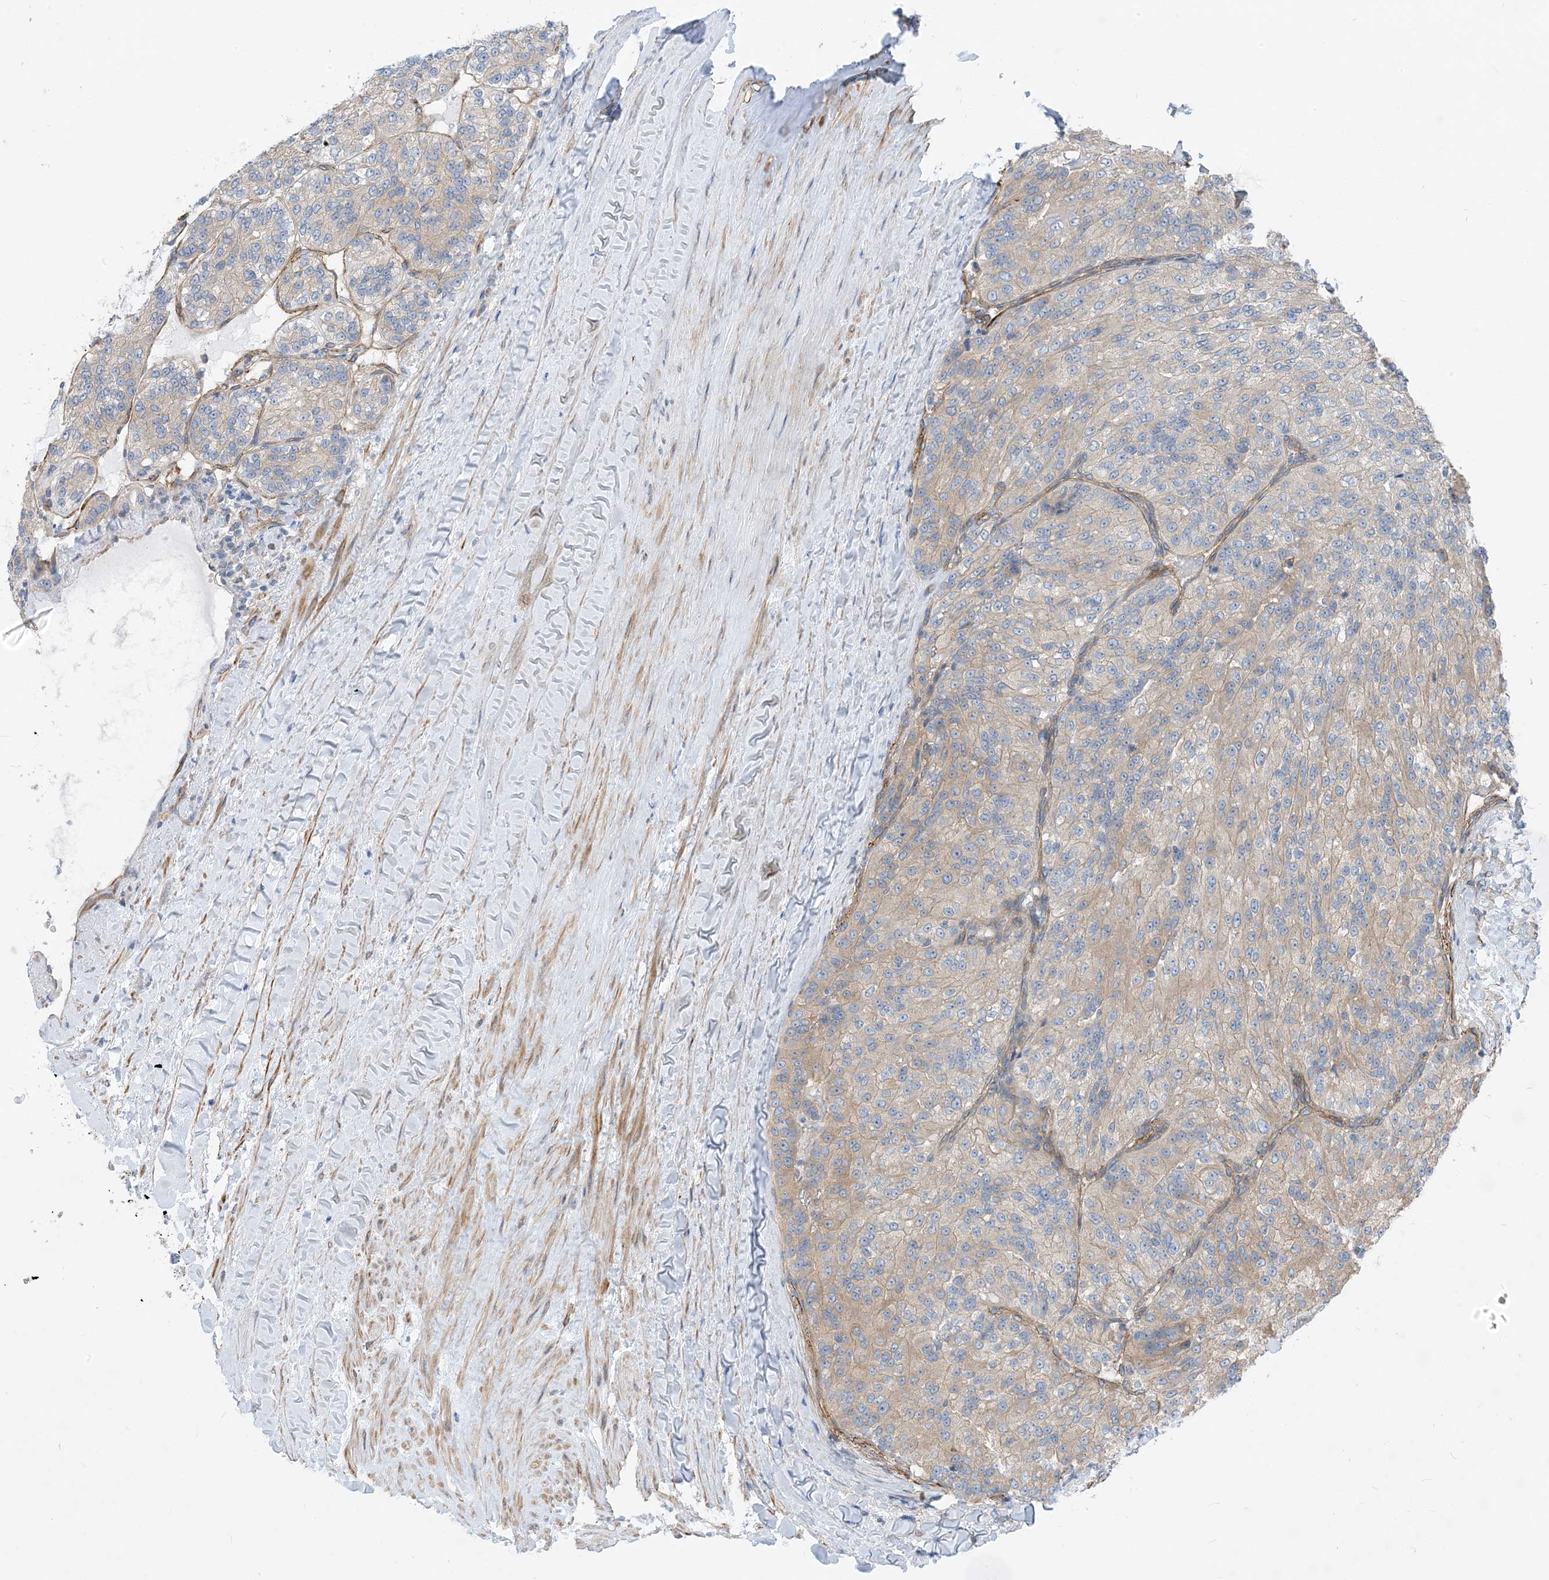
{"staining": {"intensity": "weak", "quantity": "<25%", "location": "cytoplasmic/membranous"}, "tissue": "renal cancer", "cell_type": "Tumor cells", "image_type": "cancer", "snomed": [{"axis": "morphology", "description": "Adenocarcinoma, NOS"}, {"axis": "topography", "description": "Kidney"}], "caption": "Protein analysis of renal adenocarcinoma demonstrates no significant positivity in tumor cells.", "gene": "PLEKHA3", "patient": {"sex": "female", "age": 63}}